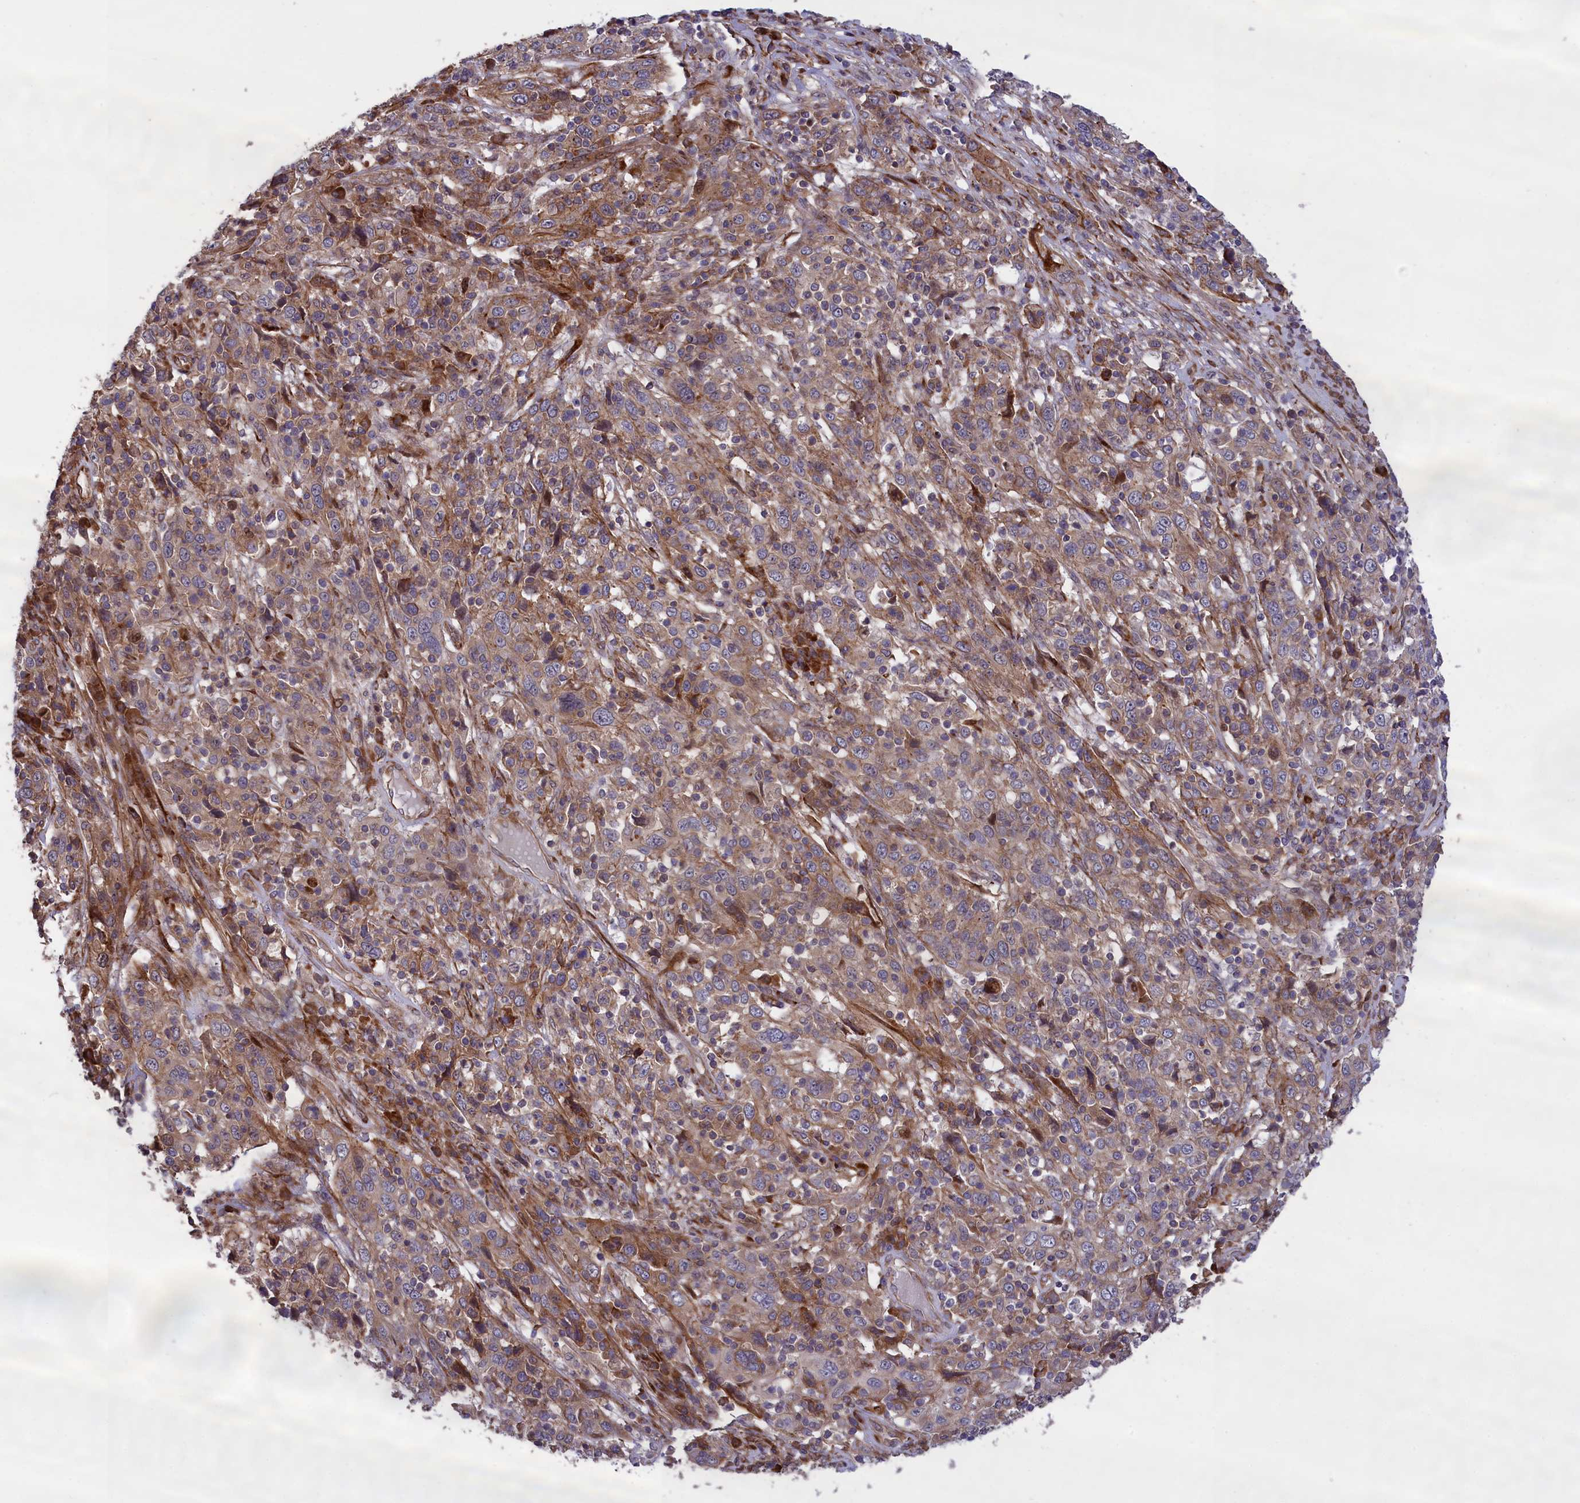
{"staining": {"intensity": "moderate", "quantity": "25%-75%", "location": "cytoplasmic/membranous"}, "tissue": "cervical cancer", "cell_type": "Tumor cells", "image_type": "cancer", "snomed": [{"axis": "morphology", "description": "Squamous cell carcinoma, NOS"}, {"axis": "topography", "description": "Cervix"}], "caption": "Protein analysis of cervical squamous cell carcinoma tissue reveals moderate cytoplasmic/membranous positivity in approximately 25%-75% of tumor cells.", "gene": "DDX60L", "patient": {"sex": "female", "age": 46}}